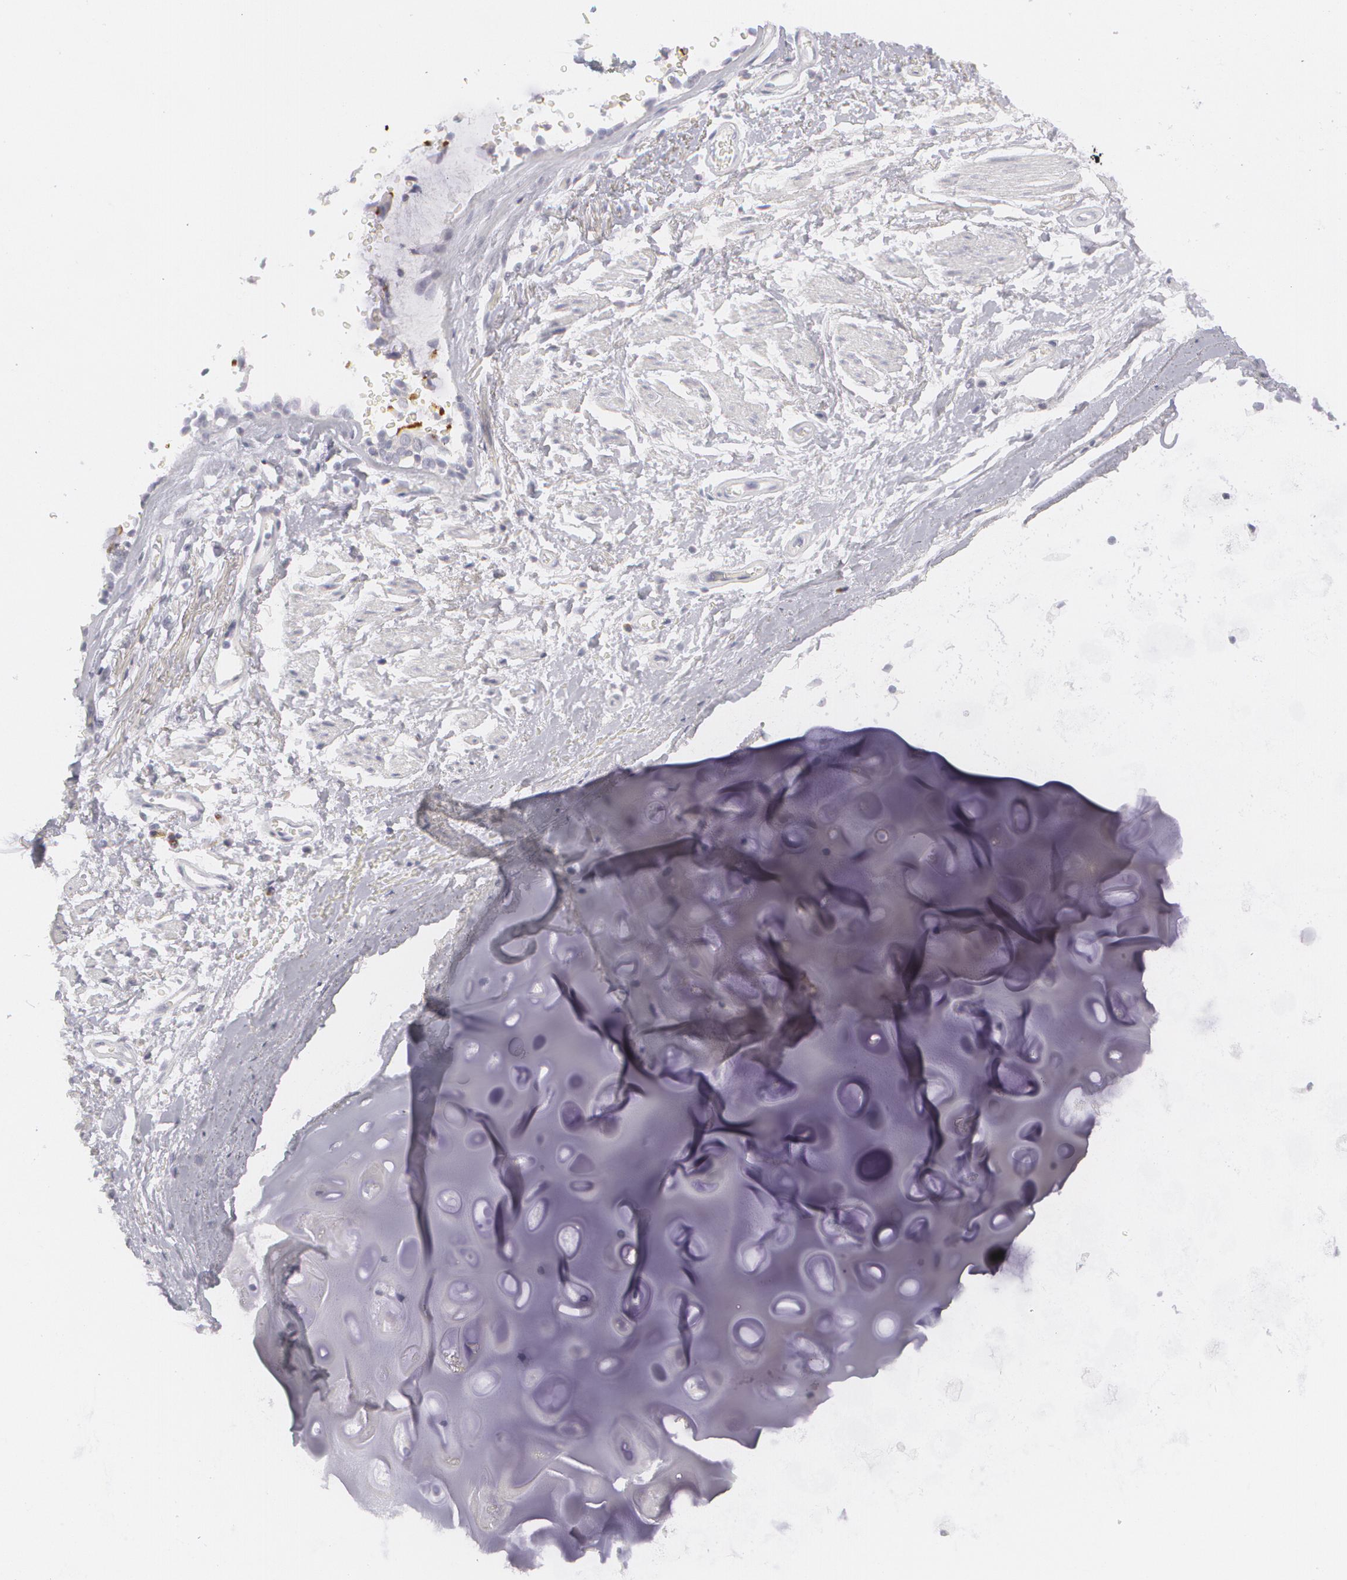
{"staining": {"intensity": "negative", "quantity": "none", "location": "none"}, "tissue": "soft tissue", "cell_type": "Chondrocytes", "image_type": "normal", "snomed": [{"axis": "morphology", "description": "Normal tissue, NOS"}, {"axis": "topography", "description": "Cartilage tissue"}, {"axis": "topography", "description": "Lung"}], "caption": "Immunohistochemical staining of normal human soft tissue exhibits no significant staining in chondrocytes.", "gene": "MBNL3", "patient": {"sex": "male", "age": 65}}